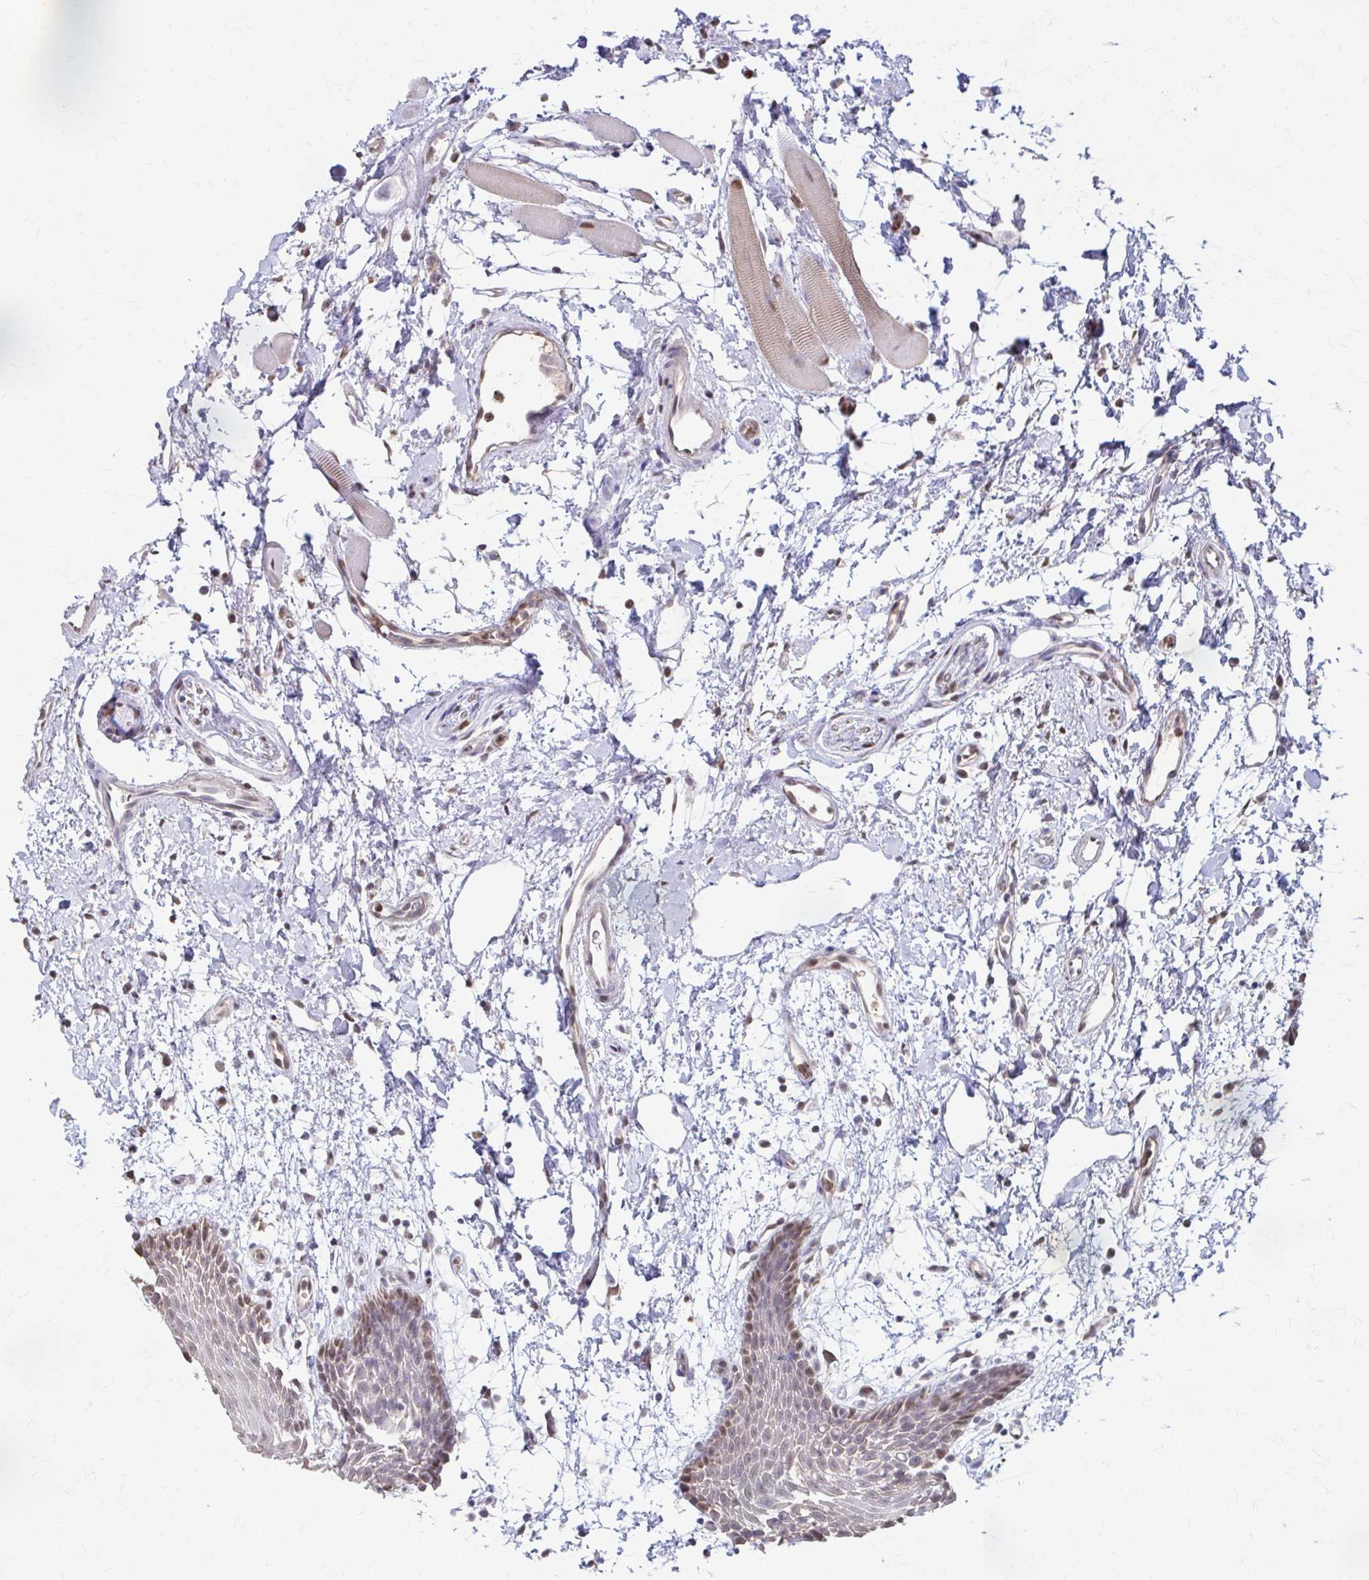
{"staining": {"intensity": "moderate", "quantity": "<25%", "location": "nuclear"}, "tissue": "oral mucosa", "cell_type": "Squamous epithelial cells", "image_type": "normal", "snomed": [{"axis": "morphology", "description": "Normal tissue, NOS"}, {"axis": "topography", "description": "Oral tissue"}], "caption": "A brown stain highlights moderate nuclear expression of a protein in squamous epithelial cells of unremarkable human oral mucosa. Nuclei are stained in blue.", "gene": "ING4", "patient": {"sex": "female", "age": 59}}